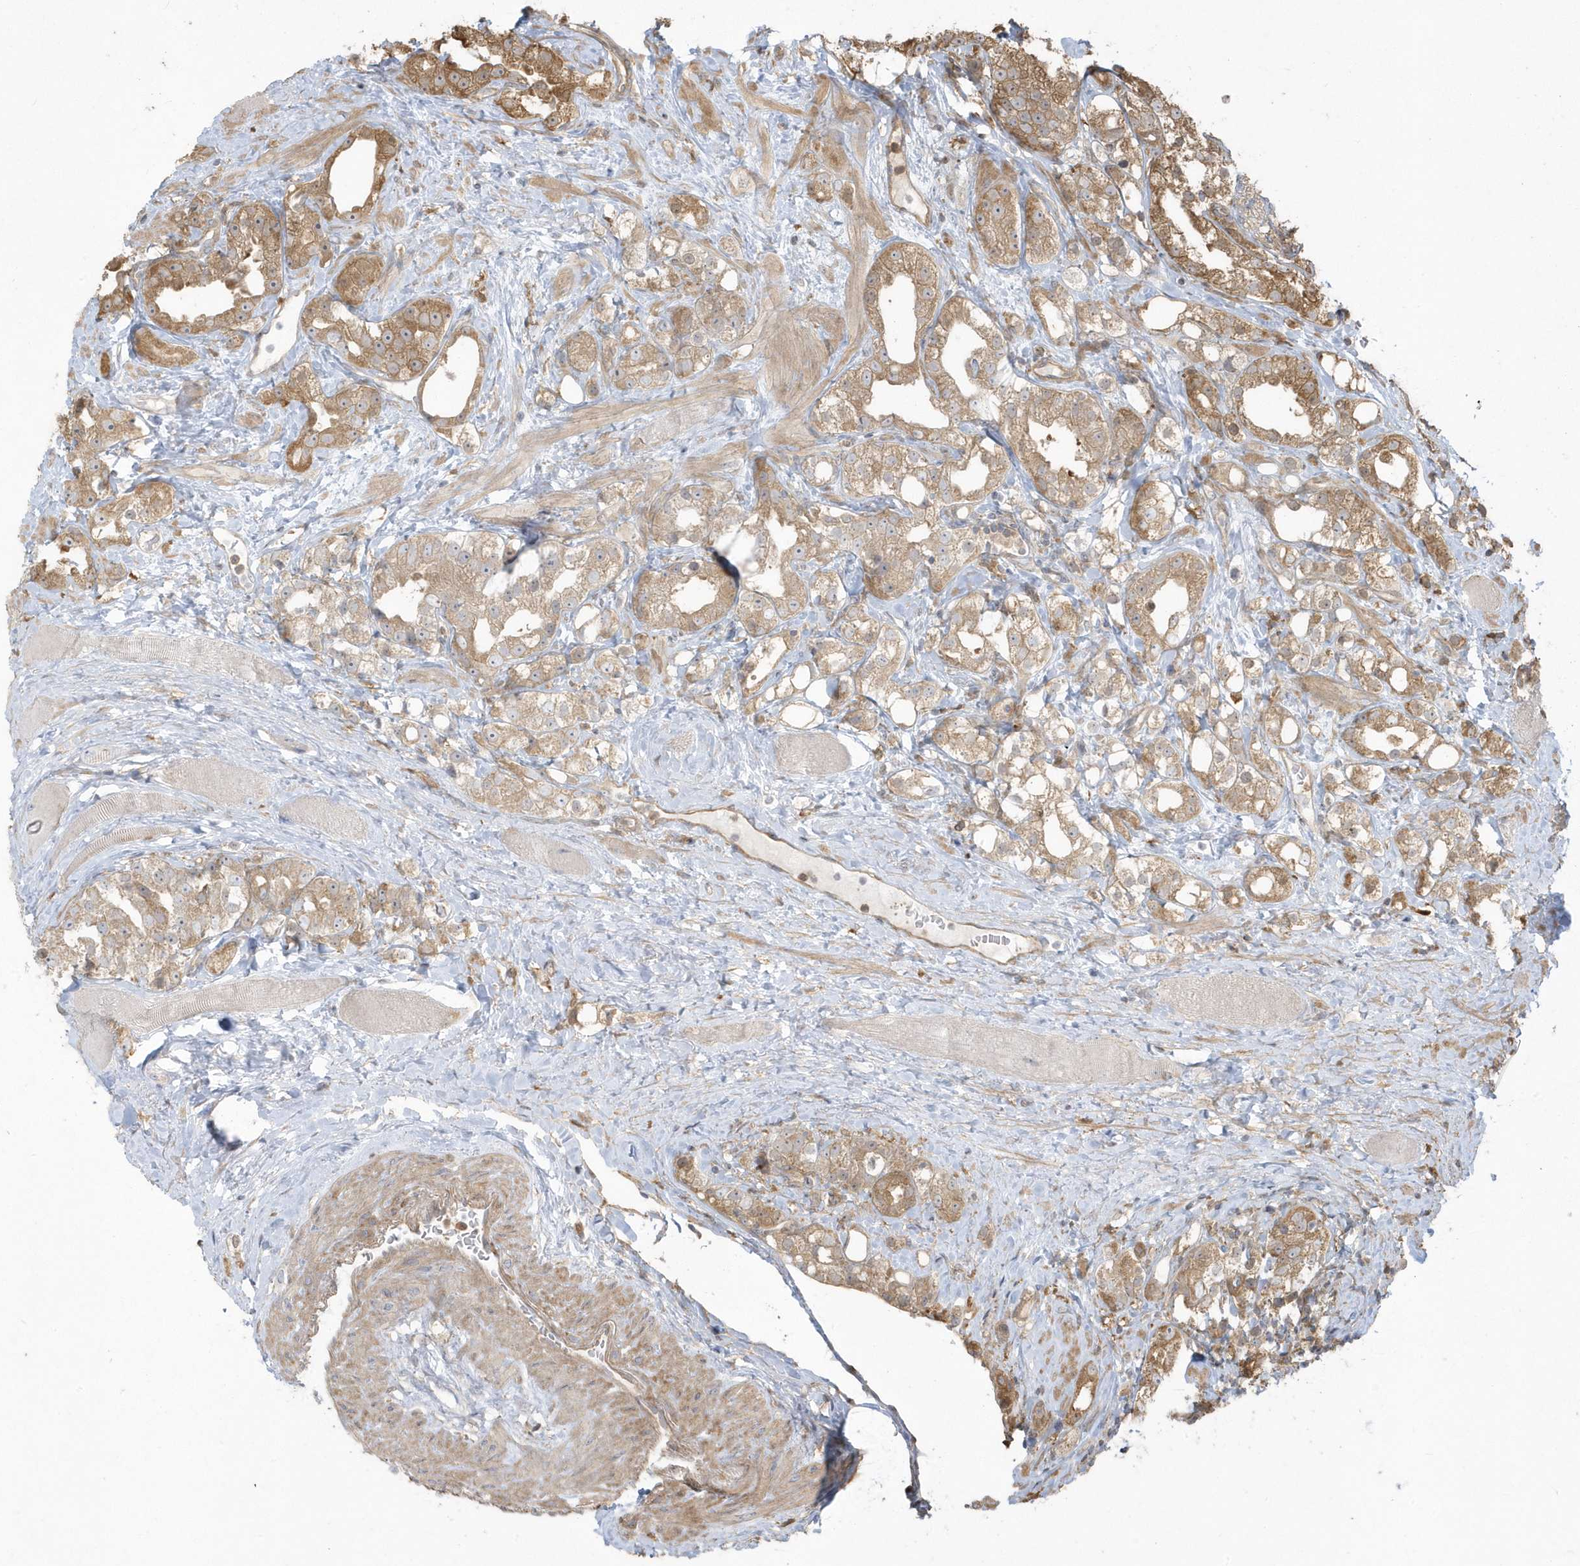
{"staining": {"intensity": "moderate", "quantity": ">75%", "location": "cytoplasmic/membranous"}, "tissue": "prostate cancer", "cell_type": "Tumor cells", "image_type": "cancer", "snomed": [{"axis": "morphology", "description": "Adenocarcinoma, NOS"}, {"axis": "topography", "description": "Prostate"}], "caption": "An immunohistochemistry (IHC) micrograph of neoplastic tissue is shown. Protein staining in brown labels moderate cytoplasmic/membranous positivity in prostate cancer within tumor cells.", "gene": "HNMT", "patient": {"sex": "male", "age": 79}}